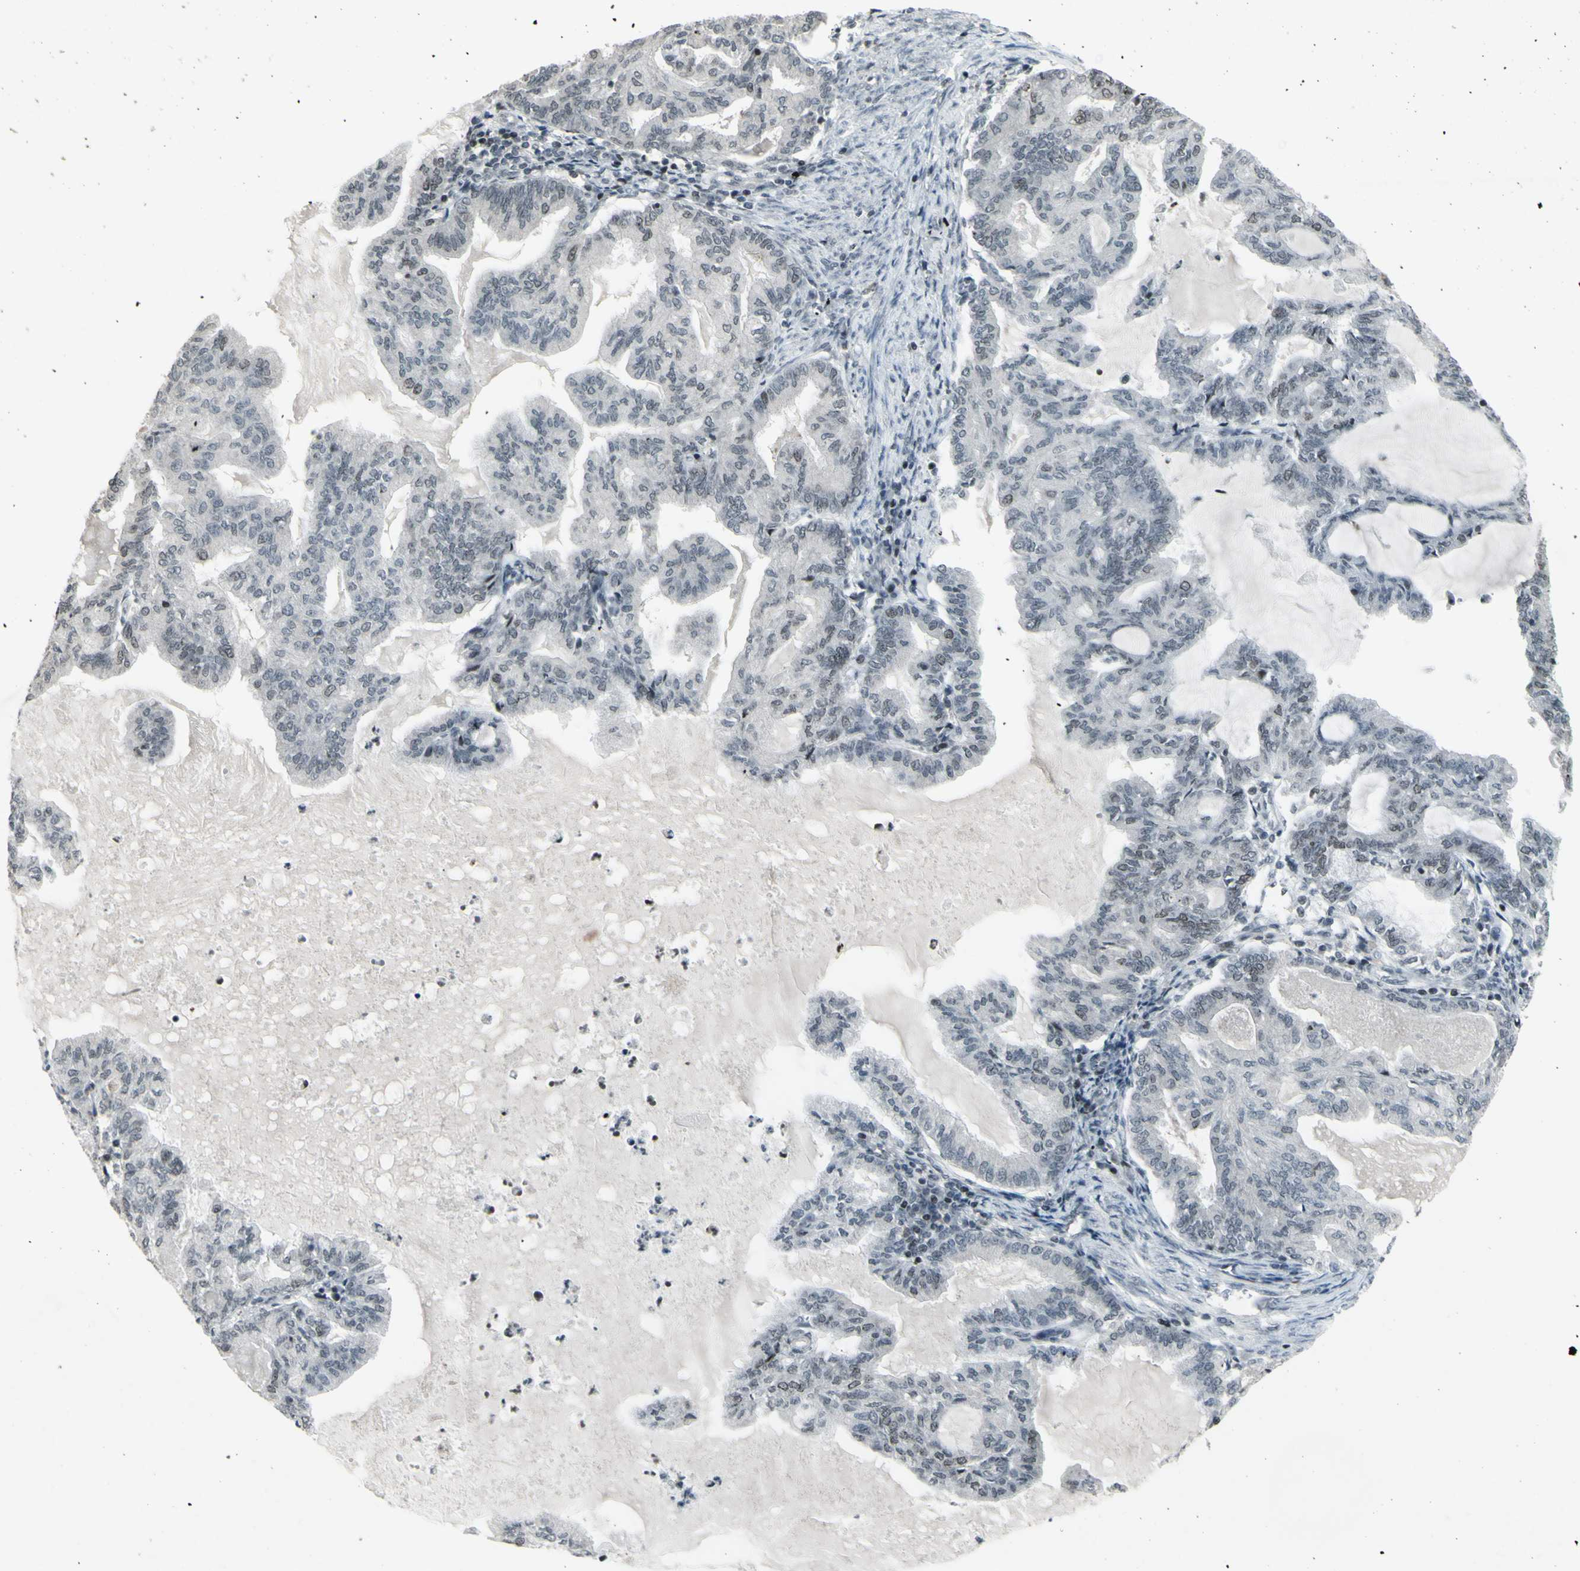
{"staining": {"intensity": "weak", "quantity": "<25%", "location": "nuclear"}, "tissue": "endometrial cancer", "cell_type": "Tumor cells", "image_type": "cancer", "snomed": [{"axis": "morphology", "description": "Adenocarcinoma, NOS"}, {"axis": "topography", "description": "Endometrium"}], "caption": "Immunohistochemistry micrograph of endometrial adenocarcinoma stained for a protein (brown), which shows no expression in tumor cells. (DAB immunohistochemistry (IHC) visualized using brightfield microscopy, high magnification).", "gene": "SUPT6H", "patient": {"sex": "female", "age": 86}}